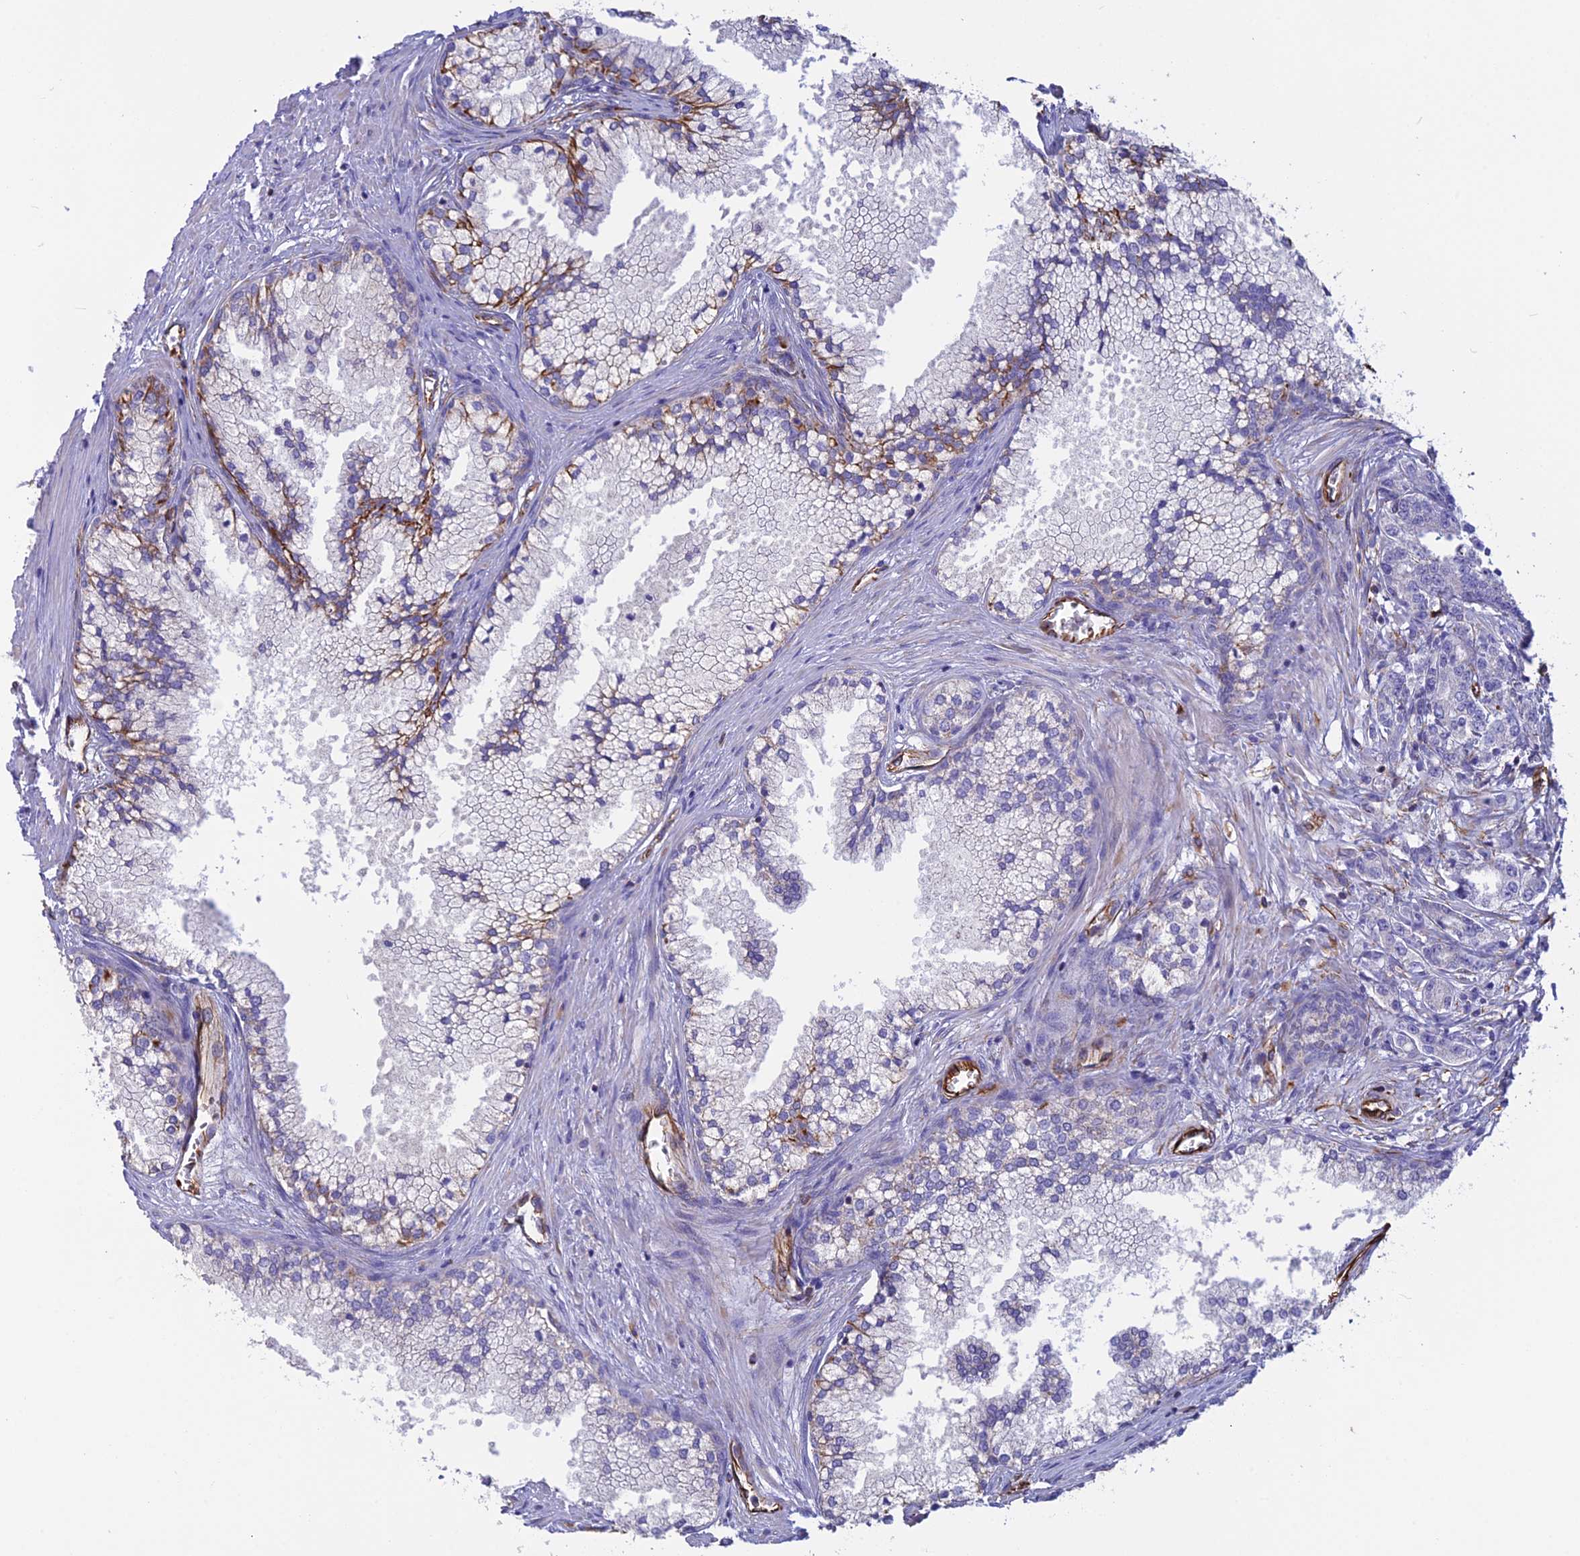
{"staining": {"intensity": "negative", "quantity": "none", "location": "none"}, "tissue": "prostate cancer", "cell_type": "Tumor cells", "image_type": "cancer", "snomed": [{"axis": "morphology", "description": "Adenocarcinoma, High grade"}, {"axis": "topography", "description": "Prostate"}], "caption": "This is a histopathology image of immunohistochemistry staining of prostate cancer (high-grade adenocarcinoma), which shows no positivity in tumor cells. (Immunohistochemistry, brightfield microscopy, high magnification).", "gene": "FBXL20", "patient": {"sex": "male", "age": 69}}